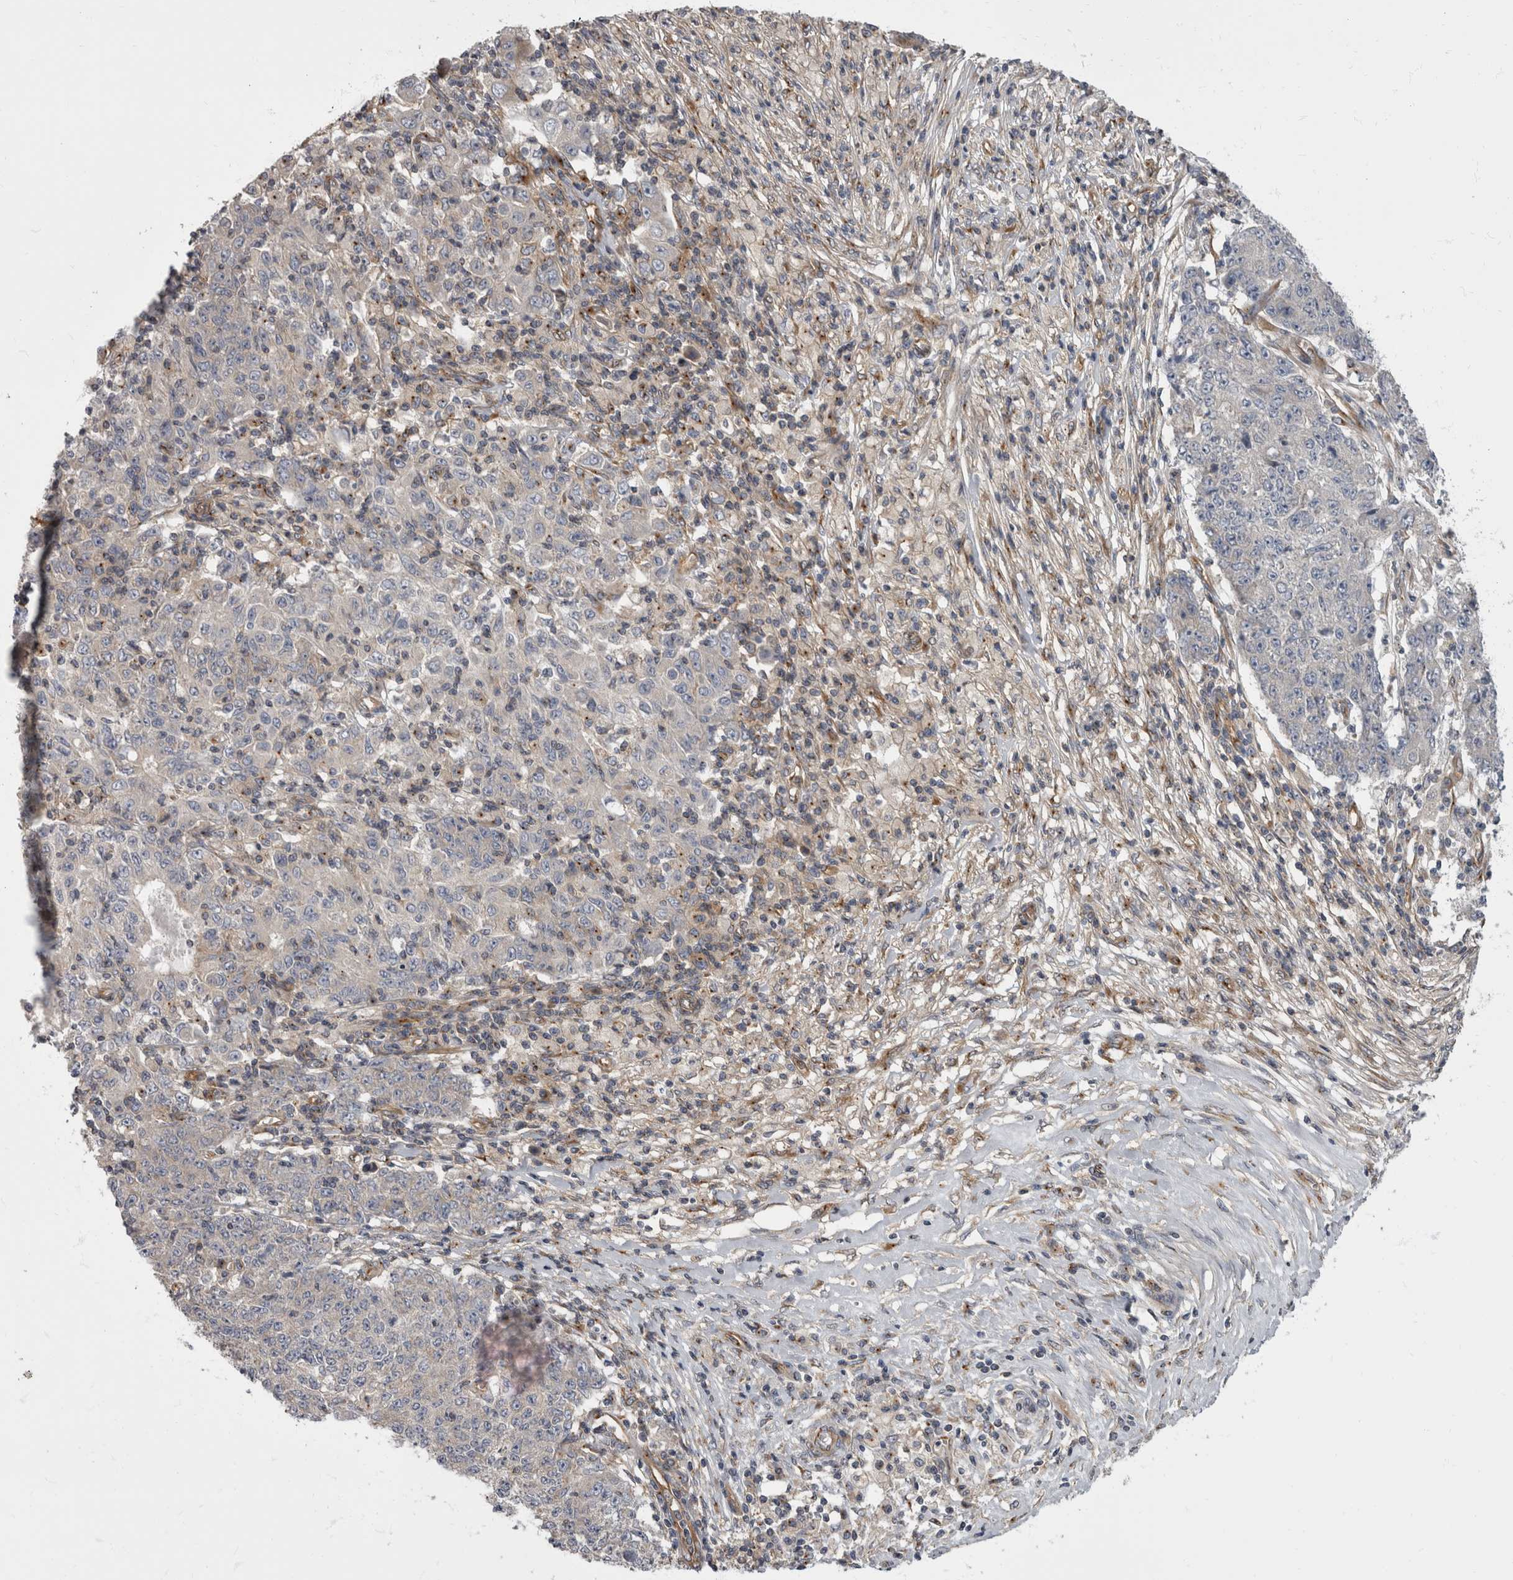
{"staining": {"intensity": "weak", "quantity": "<25%", "location": "cytoplasmic/membranous"}, "tissue": "ovarian cancer", "cell_type": "Tumor cells", "image_type": "cancer", "snomed": [{"axis": "morphology", "description": "Carcinoma, endometroid"}, {"axis": "topography", "description": "Ovary"}], "caption": "A high-resolution histopathology image shows immunohistochemistry (IHC) staining of endometroid carcinoma (ovarian), which demonstrates no significant staining in tumor cells.", "gene": "HOOK3", "patient": {"sex": "female", "age": 42}}